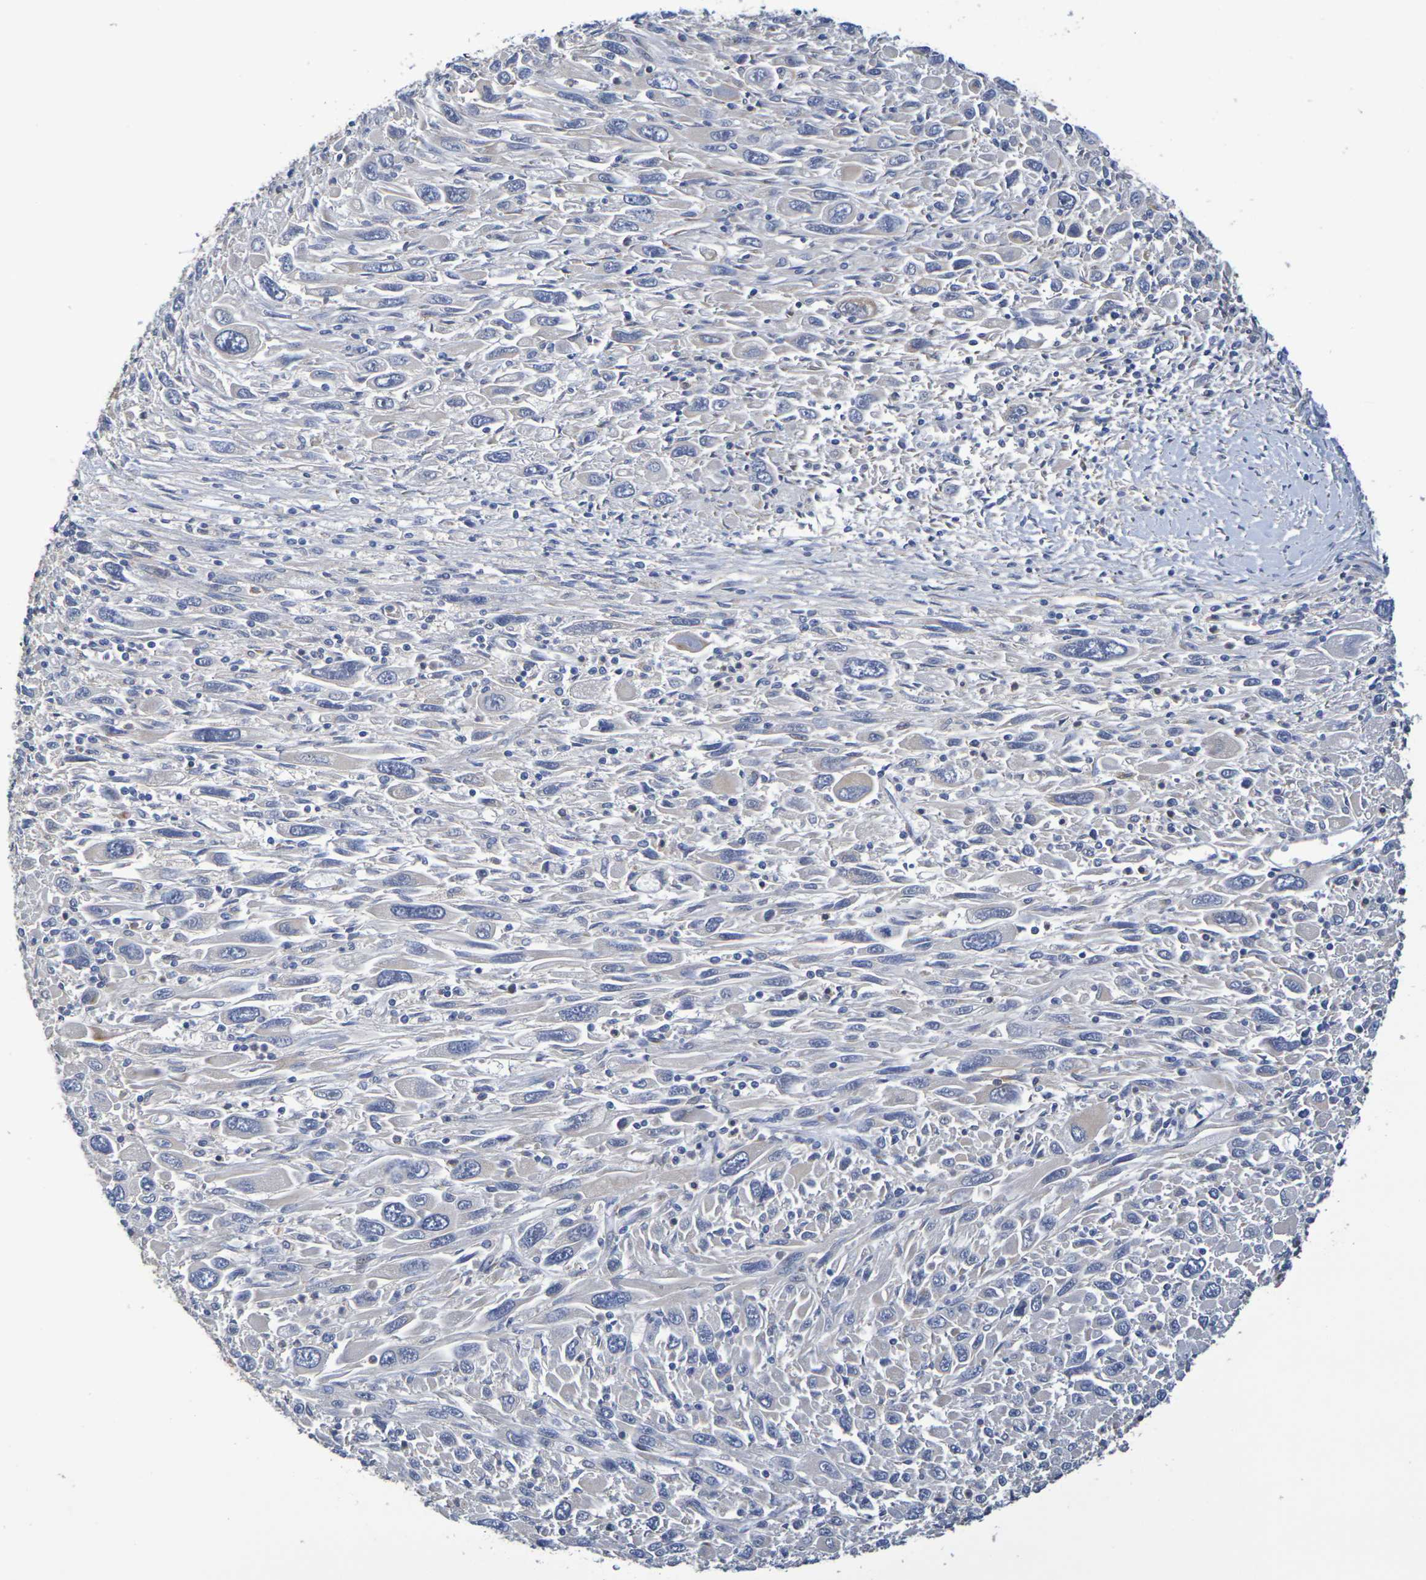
{"staining": {"intensity": "negative", "quantity": "none", "location": "none"}, "tissue": "melanoma", "cell_type": "Tumor cells", "image_type": "cancer", "snomed": [{"axis": "morphology", "description": "Malignant melanoma, Metastatic site"}, {"axis": "topography", "description": "Skin"}], "caption": "Immunohistochemical staining of human malignant melanoma (metastatic site) exhibits no significant positivity in tumor cells. (Stains: DAB immunohistochemistry (IHC) with hematoxylin counter stain, Microscopy: brightfield microscopy at high magnification).", "gene": "SDC4", "patient": {"sex": "female", "age": 56}}